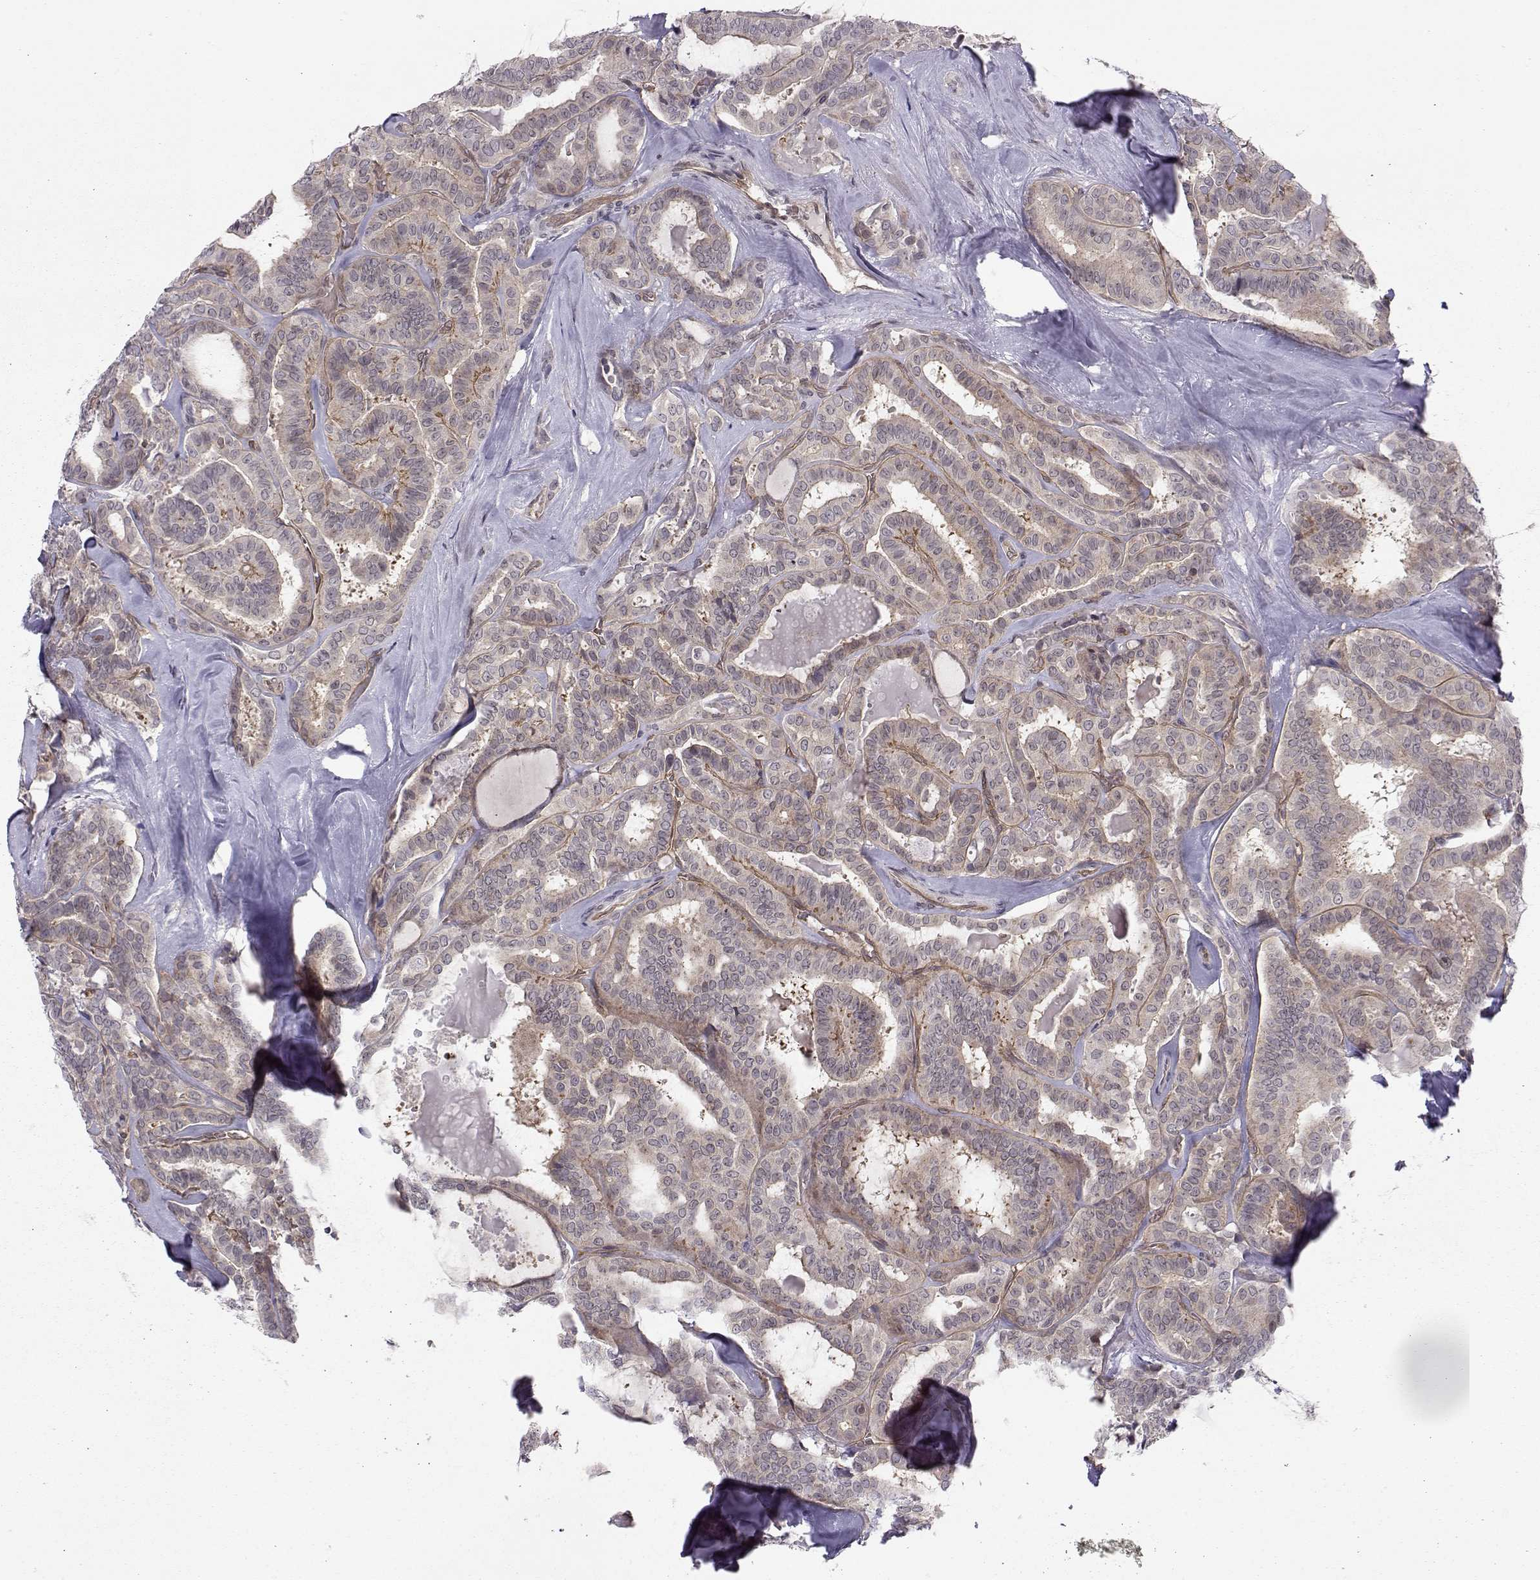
{"staining": {"intensity": "negative", "quantity": "none", "location": "none"}, "tissue": "thyroid cancer", "cell_type": "Tumor cells", "image_type": "cancer", "snomed": [{"axis": "morphology", "description": "Papillary adenocarcinoma, NOS"}, {"axis": "topography", "description": "Thyroid gland"}], "caption": "Immunohistochemistry (IHC) micrograph of papillary adenocarcinoma (thyroid) stained for a protein (brown), which shows no expression in tumor cells.", "gene": "KIF13B", "patient": {"sex": "female", "age": 39}}